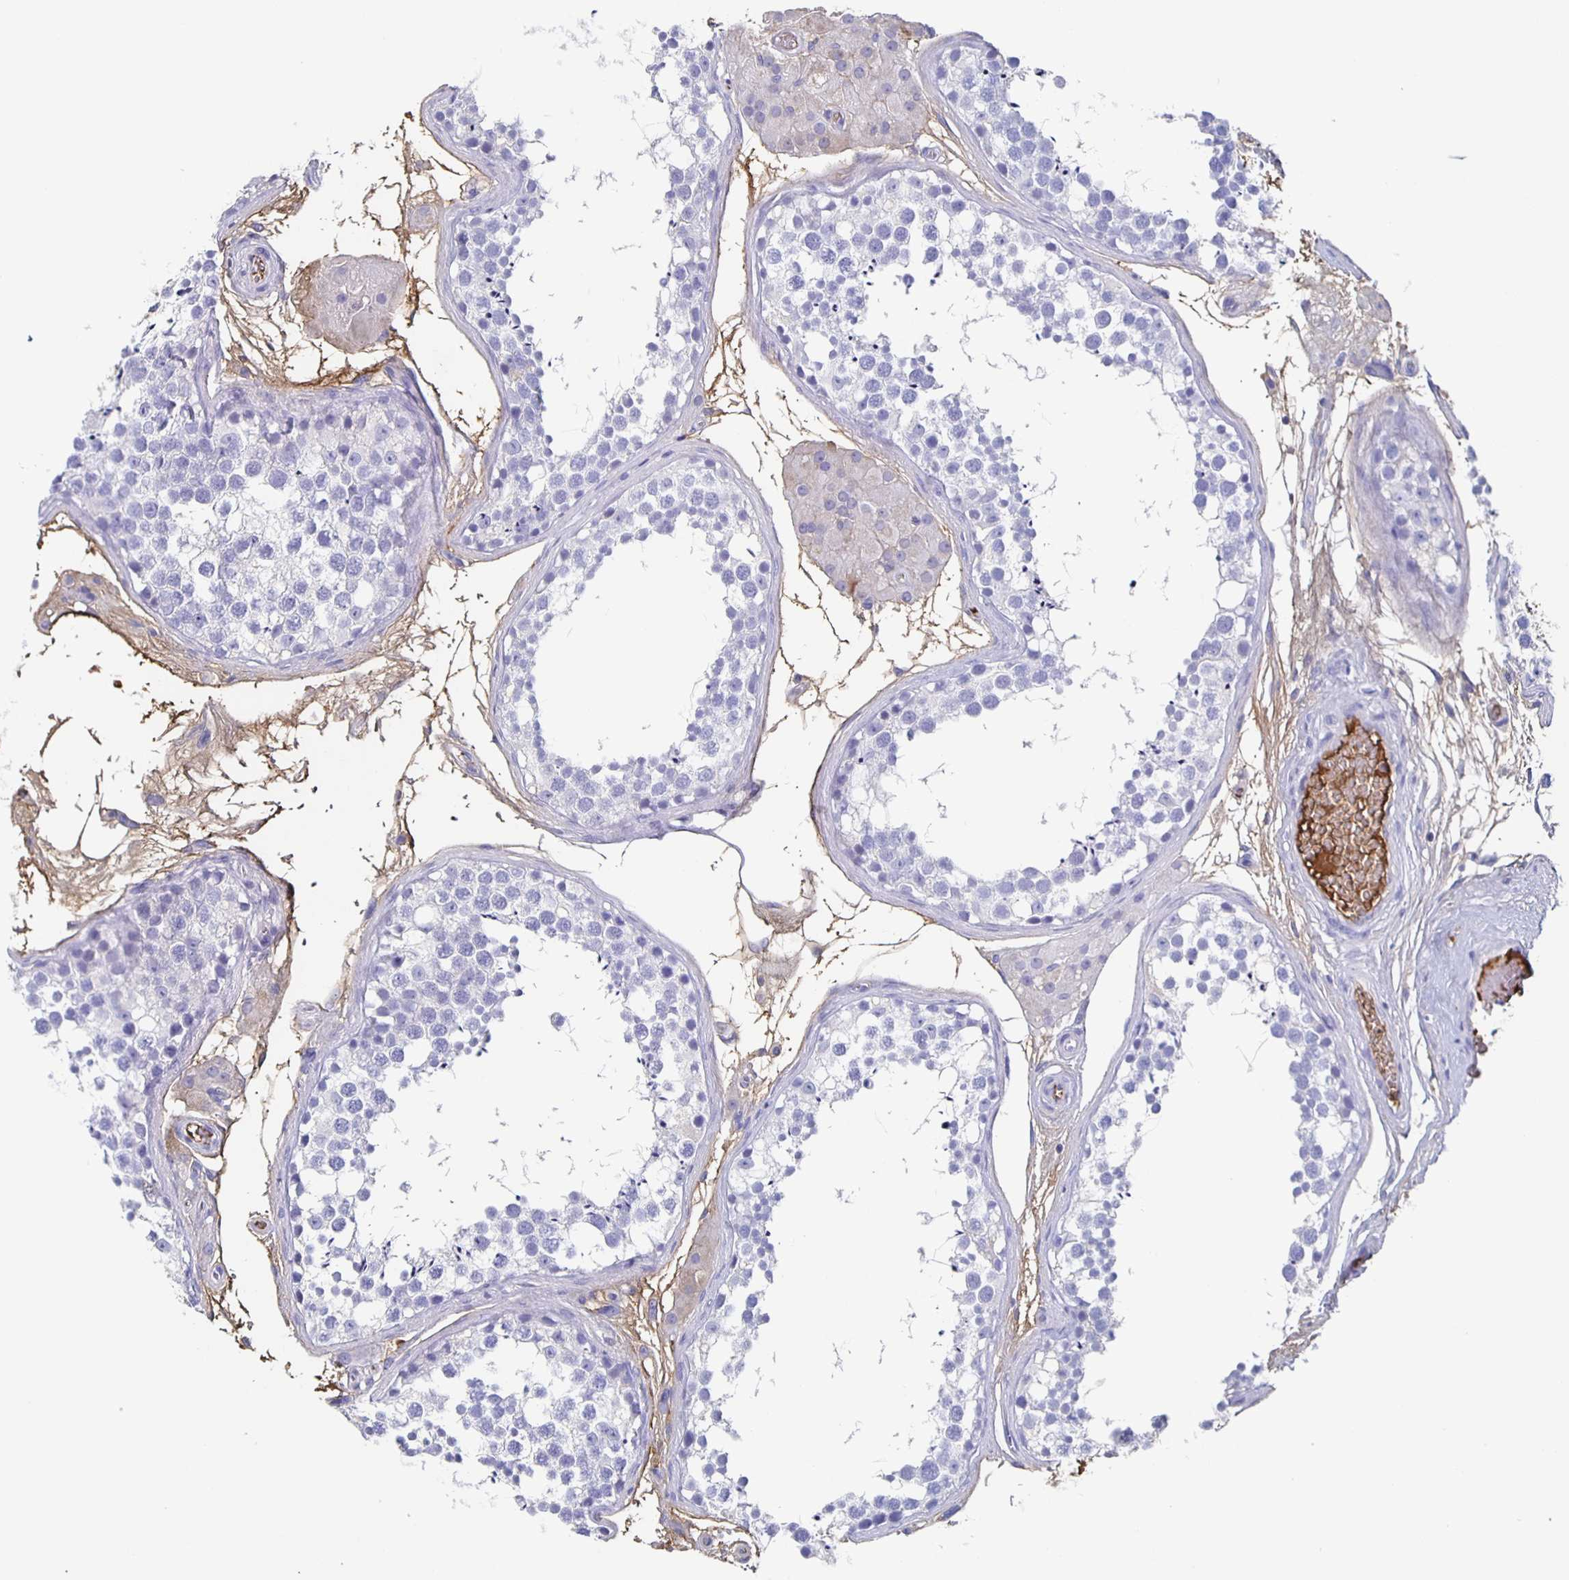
{"staining": {"intensity": "negative", "quantity": "none", "location": "none"}, "tissue": "testis", "cell_type": "Cells in seminiferous ducts", "image_type": "normal", "snomed": [{"axis": "morphology", "description": "Normal tissue, NOS"}, {"axis": "morphology", "description": "Seminoma, NOS"}, {"axis": "topography", "description": "Testis"}], "caption": "The immunohistochemistry image has no significant positivity in cells in seminiferous ducts of testis.", "gene": "FGA", "patient": {"sex": "male", "age": 65}}